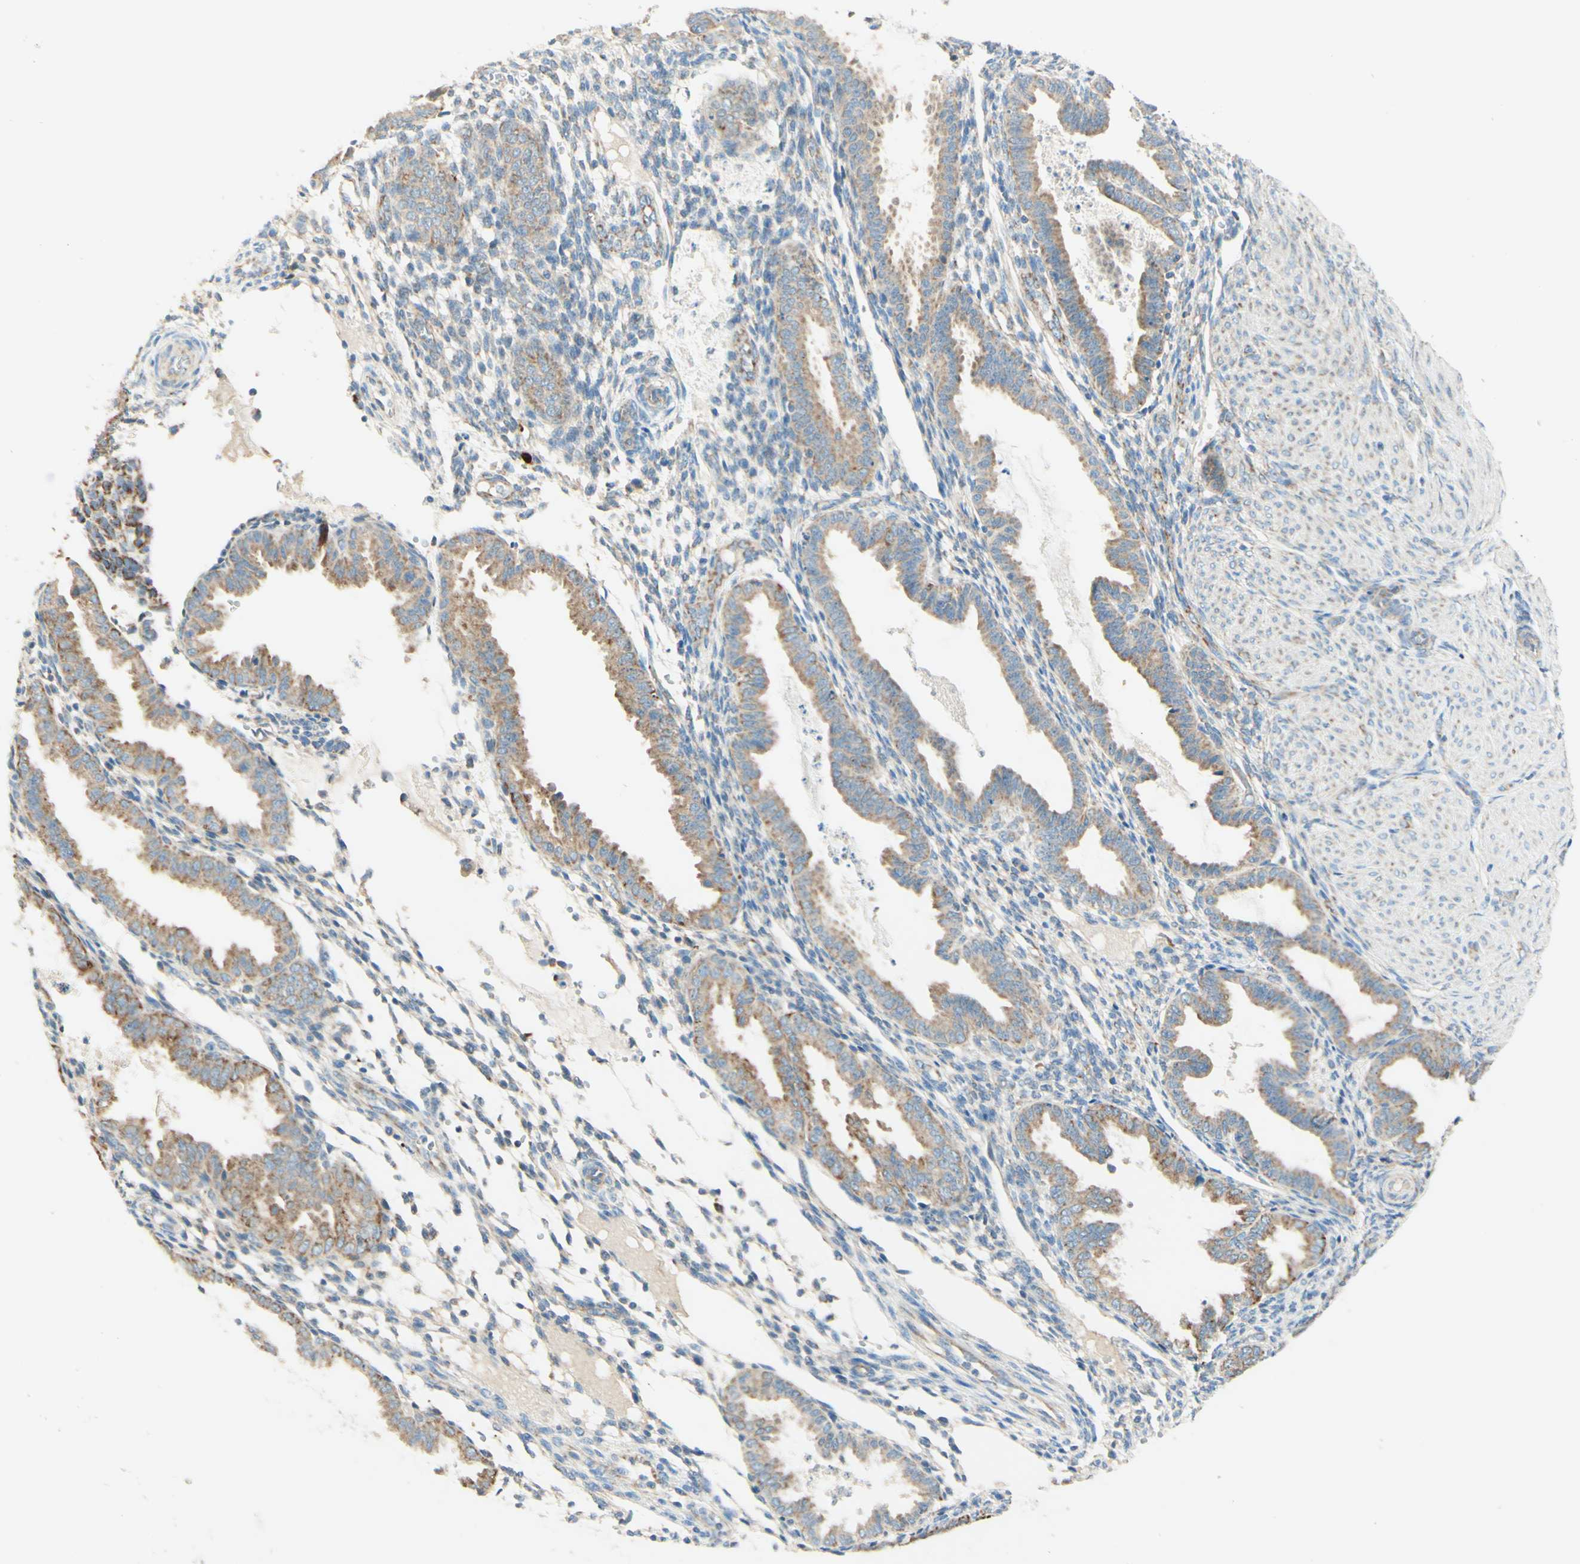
{"staining": {"intensity": "negative", "quantity": "none", "location": "none"}, "tissue": "endometrium", "cell_type": "Cells in endometrial stroma", "image_type": "normal", "snomed": [{"axis": "morphology", "description": "Normal tissue, NOS"}, {"axis": "topography", "description": "Endometrium"}], "caption": "The immunohistochemistry (IHC) histopathology image has no significant positivity in cells in endometrial stroma of endometrium. (IHC, brightfield microscopy, high magnification).", "gene": "ARMC10", "patient": {"sex": "female", "age": 33}}